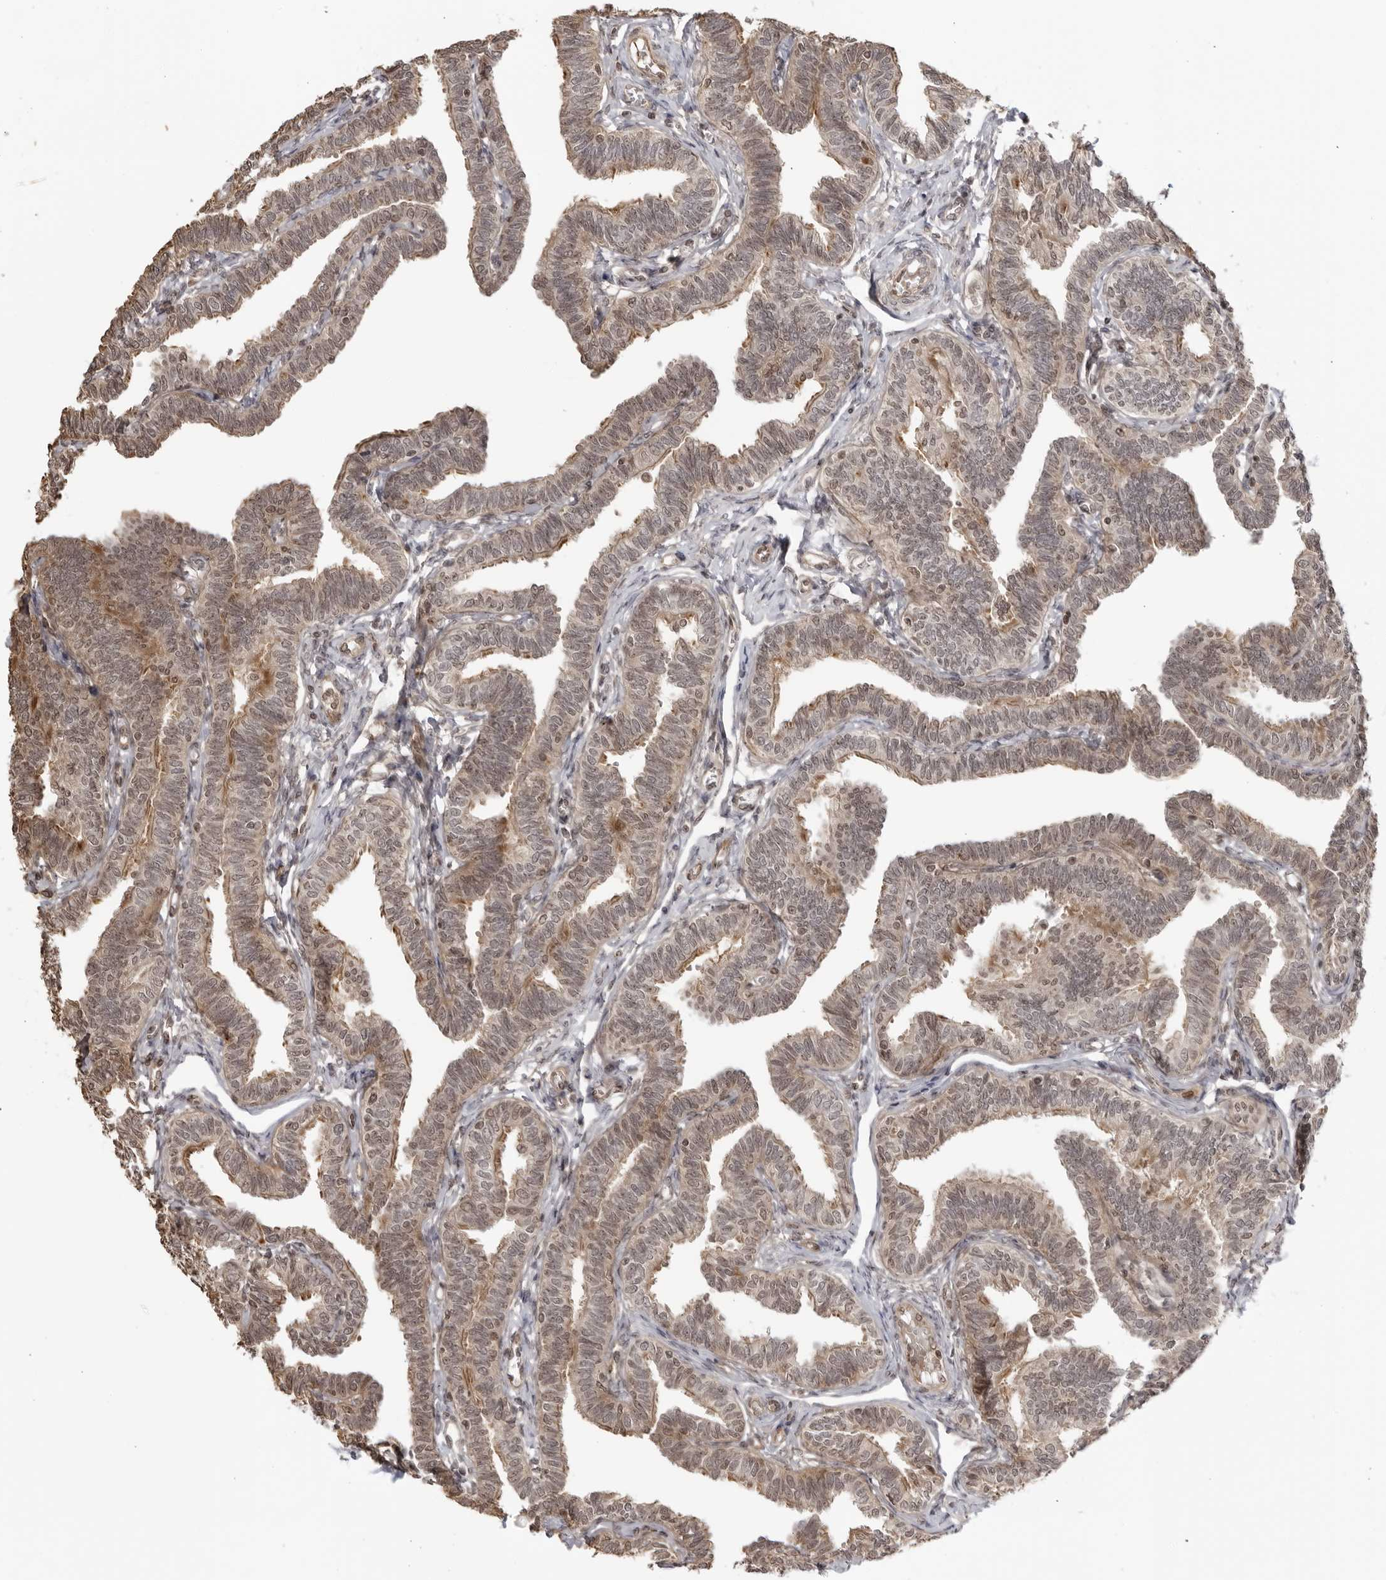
{"staining": {"intensity": "weak", "quantity": "25%-75%", "location": "cytoplasmic/membranous"}, "tissue": "fallopian tube", "cell_type": "Glandular cells", "image_type": "normal", "snomed": [{"axis": "morphology", "description": "Normal tissue, NOS"}, {"axis": "topography", "description": "Fallopian tube"}, {"axis": "topography", "description": "Ovary"}], "caption": "Immunohistochemistry image of normal fallopian tube stained for a protein (brown), which demonstrates low levels of weak cytoplasmic/membranous staining in approximately 25%-75% of glandular cells.", "gene": "TCF21", "patient": {"sex": "female", "age": 23}}